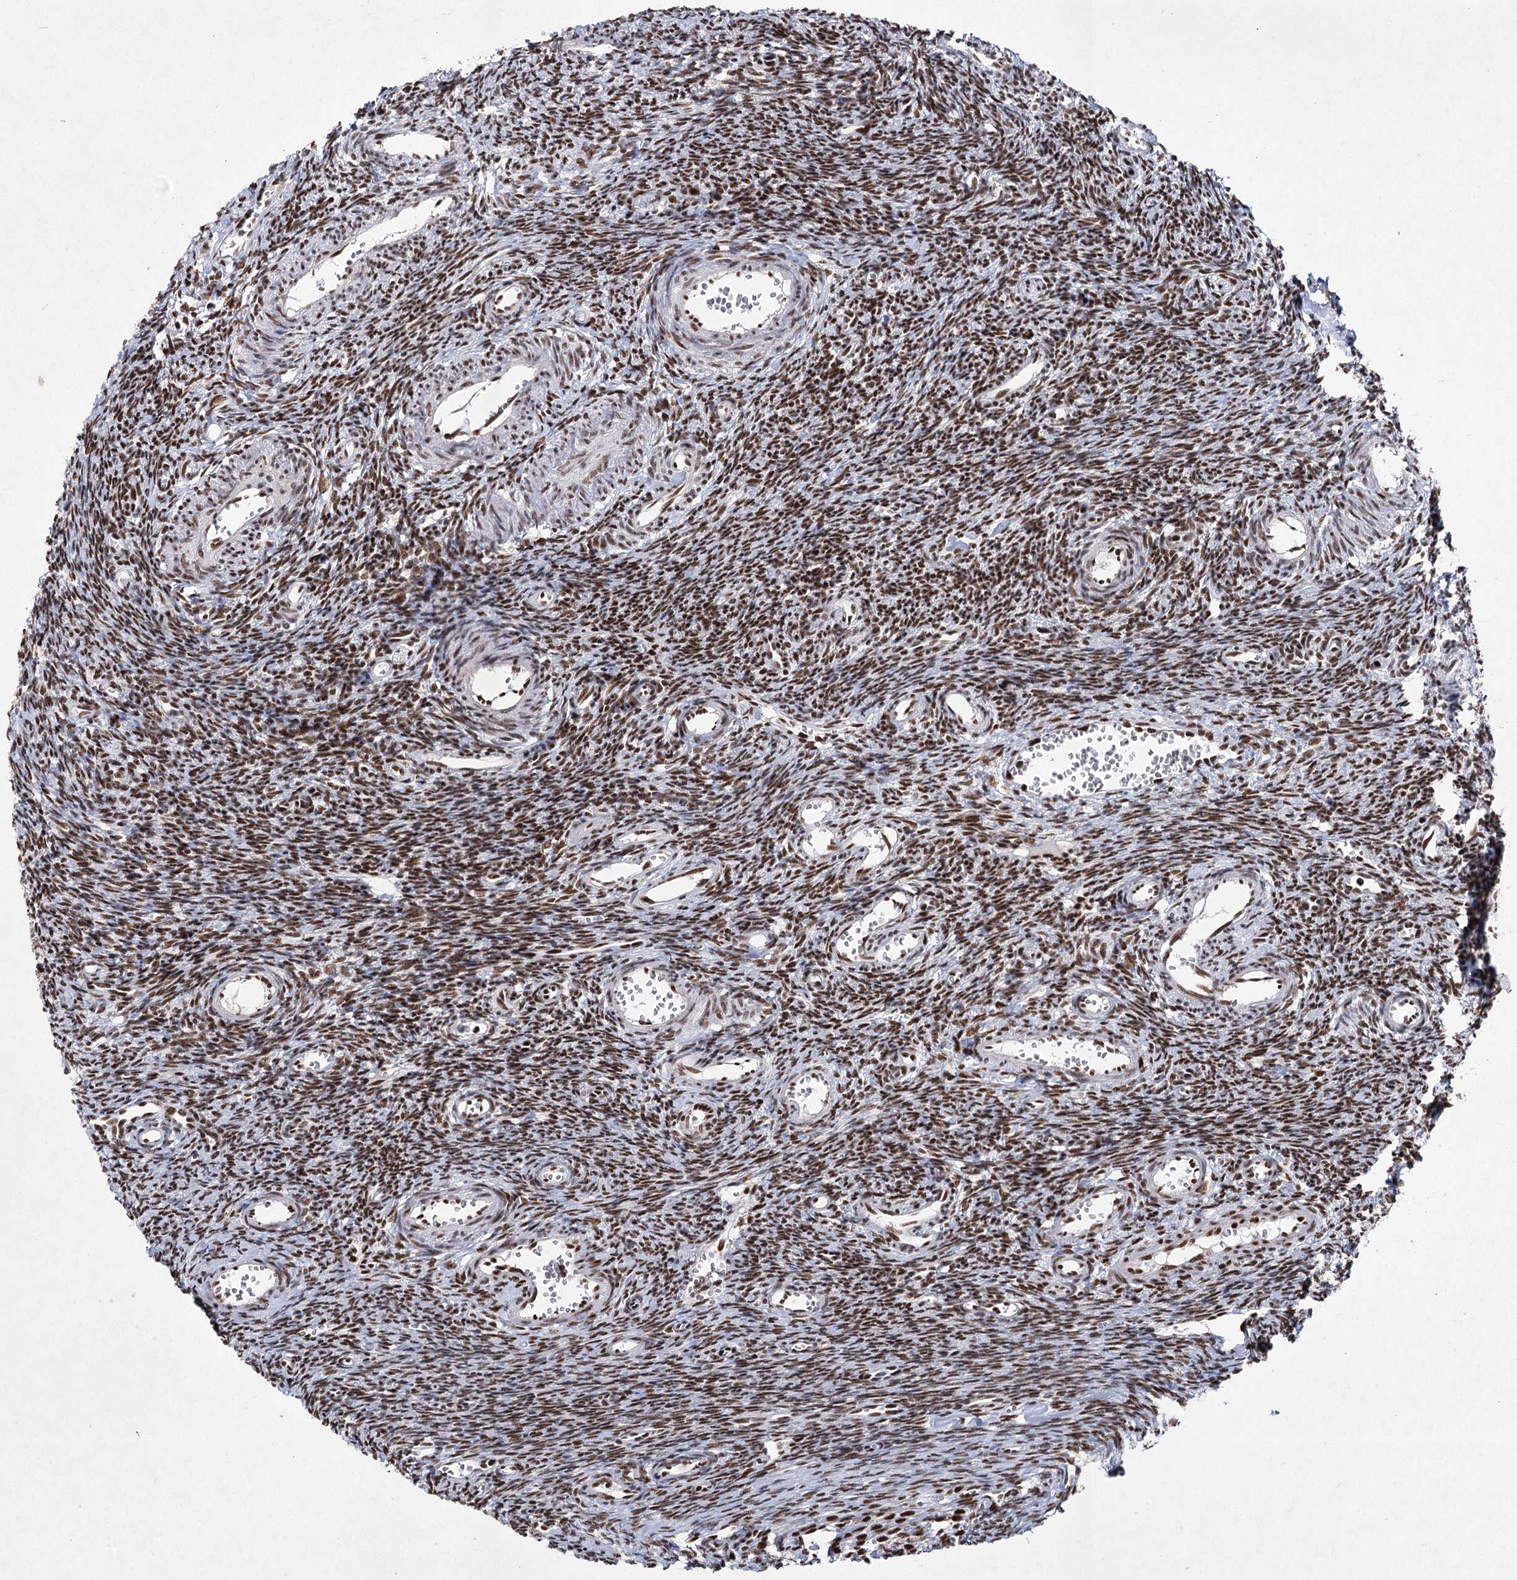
{"staining": {"intensity": "moderate", "quantity": ">75%", "location": "nuclear"}, "tissue": "ovary", "cell_type": "Ovarian stroma cells", "image_type": "normal", "snomed": [{"axis": "morphology", "description": "Normal tissue, NOS"}, {"axis": "topography", "description": "Ovary"}], "caption": "The histopathology image reveals staining of benign ovary, revealing moderate nuclear protein expression (brown color) within ovarian stroma cells.", "gene": "SCAF8", "patient": {"sex": "female", "age": 39}}